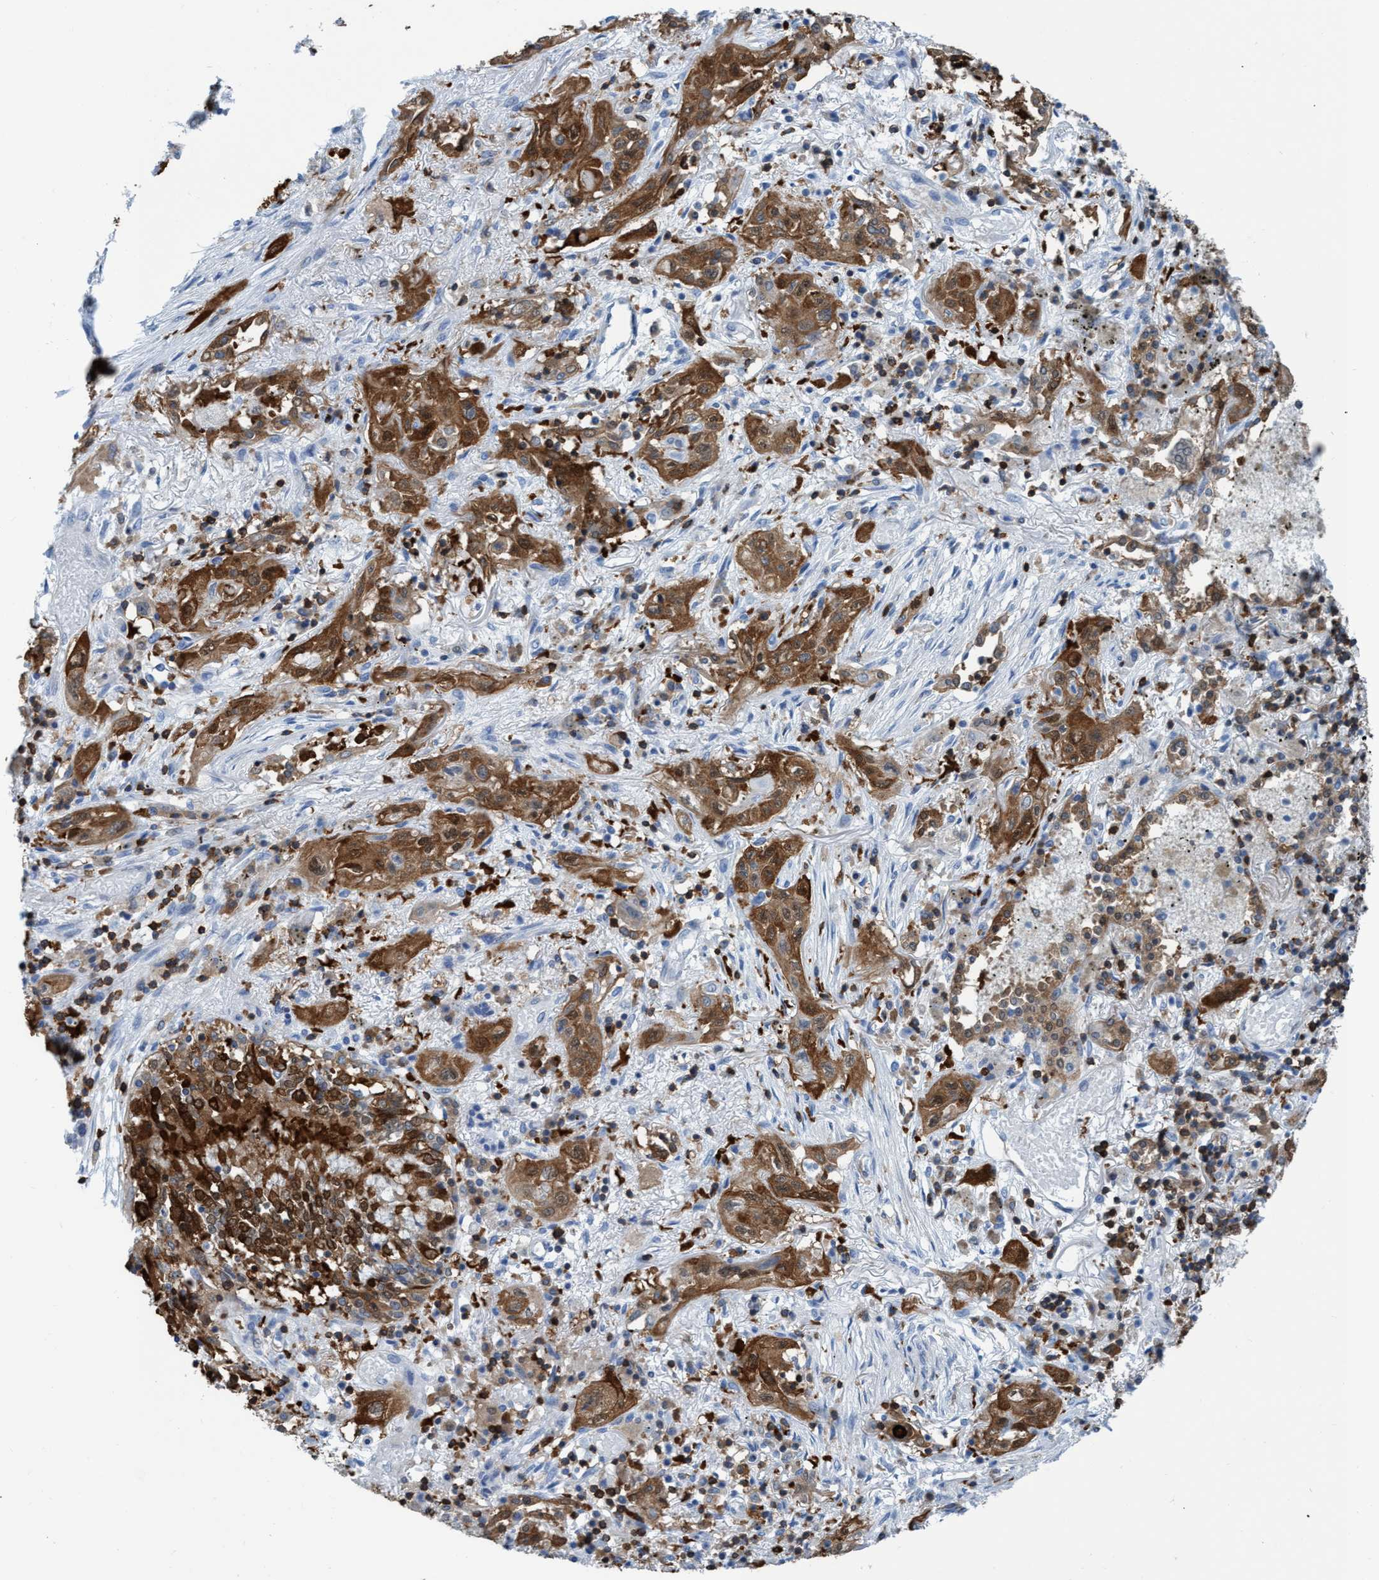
{"staining": {"intensity": "strong", "quantity": ">75%", "location": "cytoplasmic/membranous"}, "tissue": "lung cancer", "cell_type": "Tumor cells", "image_type": "cancer", "snomed": [{"axis": "morphology", "description": "Squamous cell carcinoma, NOS"}, {"axis": "topography", "description": "Lung"}], "caption": "This micrograph reveals IHC staining of human lung squamous cell carcinoma, with high strong cytoplasmic/membranous positivity in approximately >75% of tumor cells.", "gene": "EZR", "patient": {"sex": "female", "age": 47}}